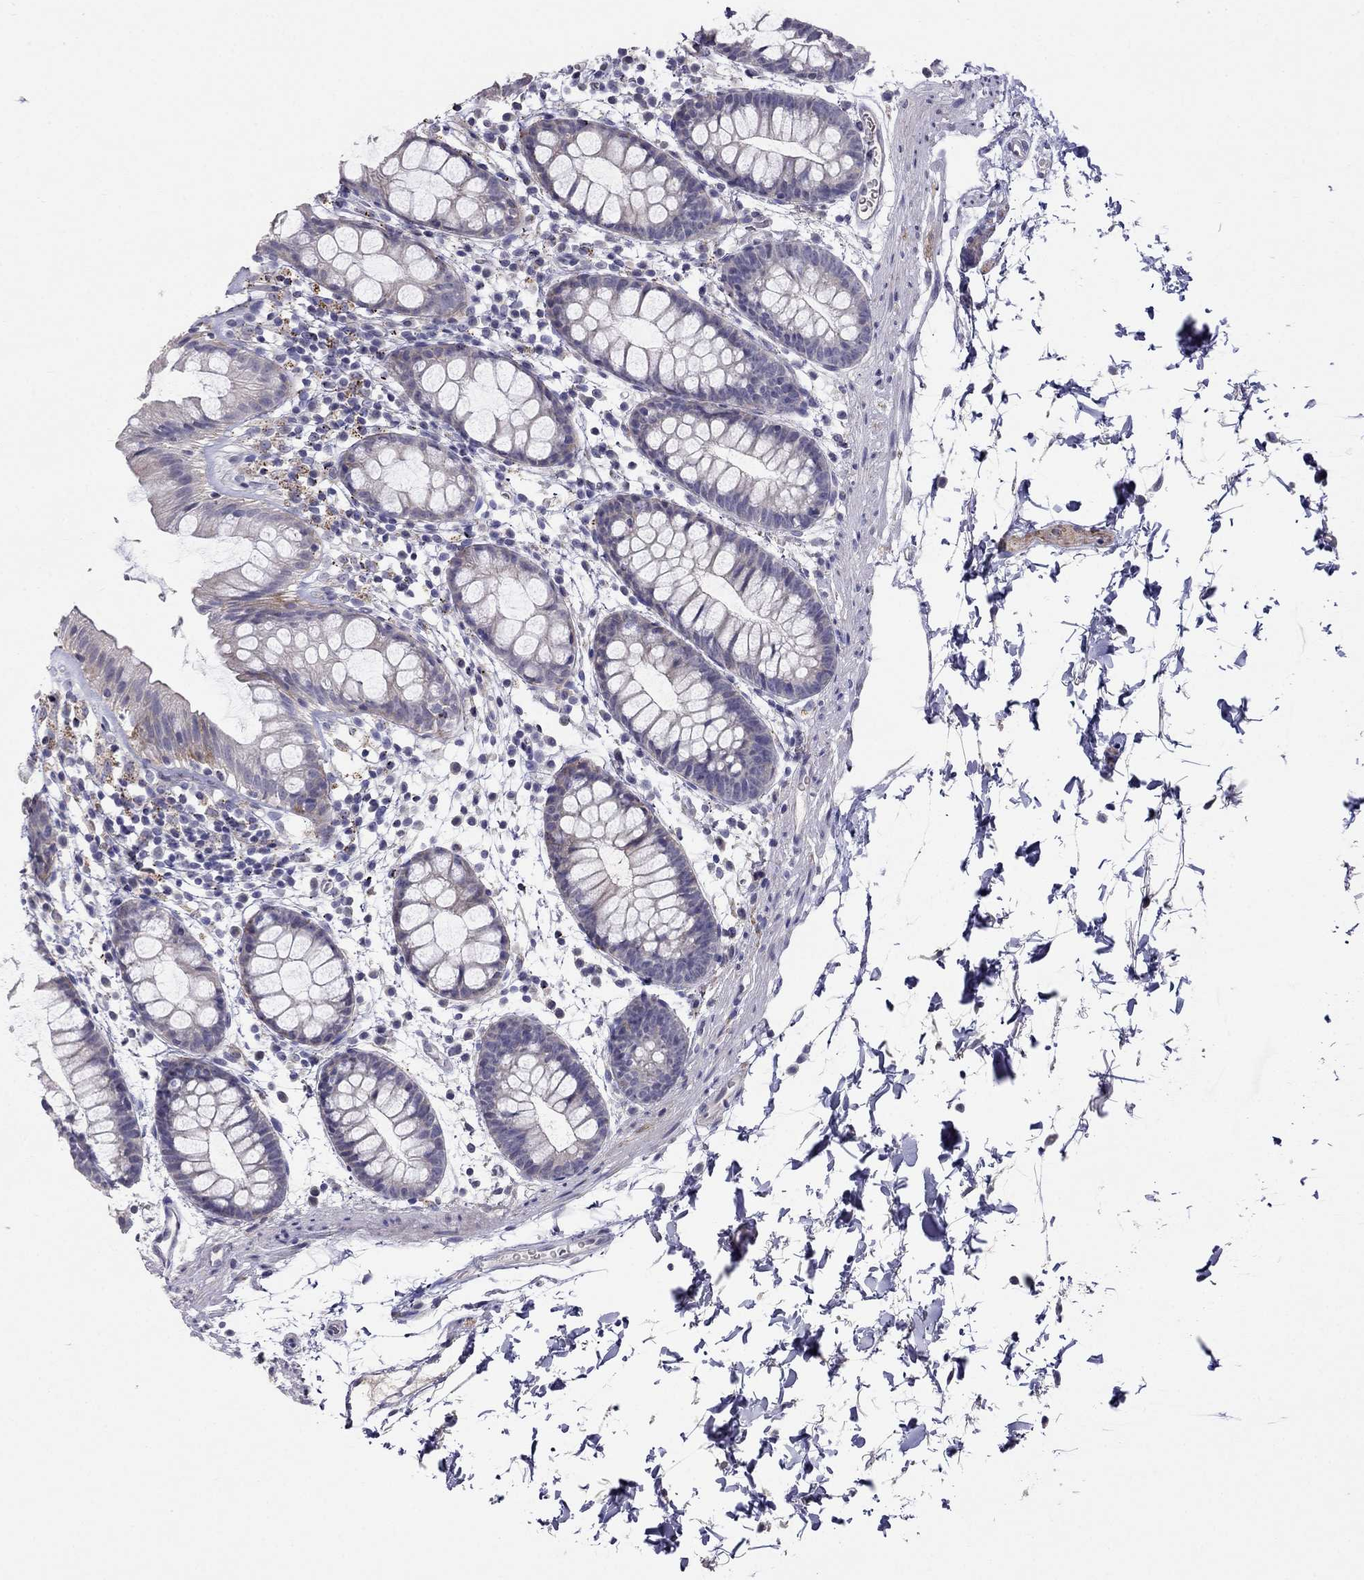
{"staining": {"intensity": "moderate", "quantity": "<25%", "location": "cytoplasmic/membranous"}, "tissue": "rectum", "cell_type": "Glandular cells", "image_type": "normal", "snomed": [{"axis": "morphology", "description": "Normal tissue, NOS"}, {"axis": "topography", "description": "Rectum"}], "caption": "IHC staining of benign rectum, which exhibits low levels of moderate cytoplasmic/membranous staining in about <25% of glandular cells indicating moderate cytoplasmic/membranous protein positivity. The staining was performed using DAB (3,3'-diaminobenzidine) (brown) for protein detection and nuclei were counterstained in hematoxylin (blue).", "gene": "MAGEB4", "patient": {"sex": "male", "age": 57}}